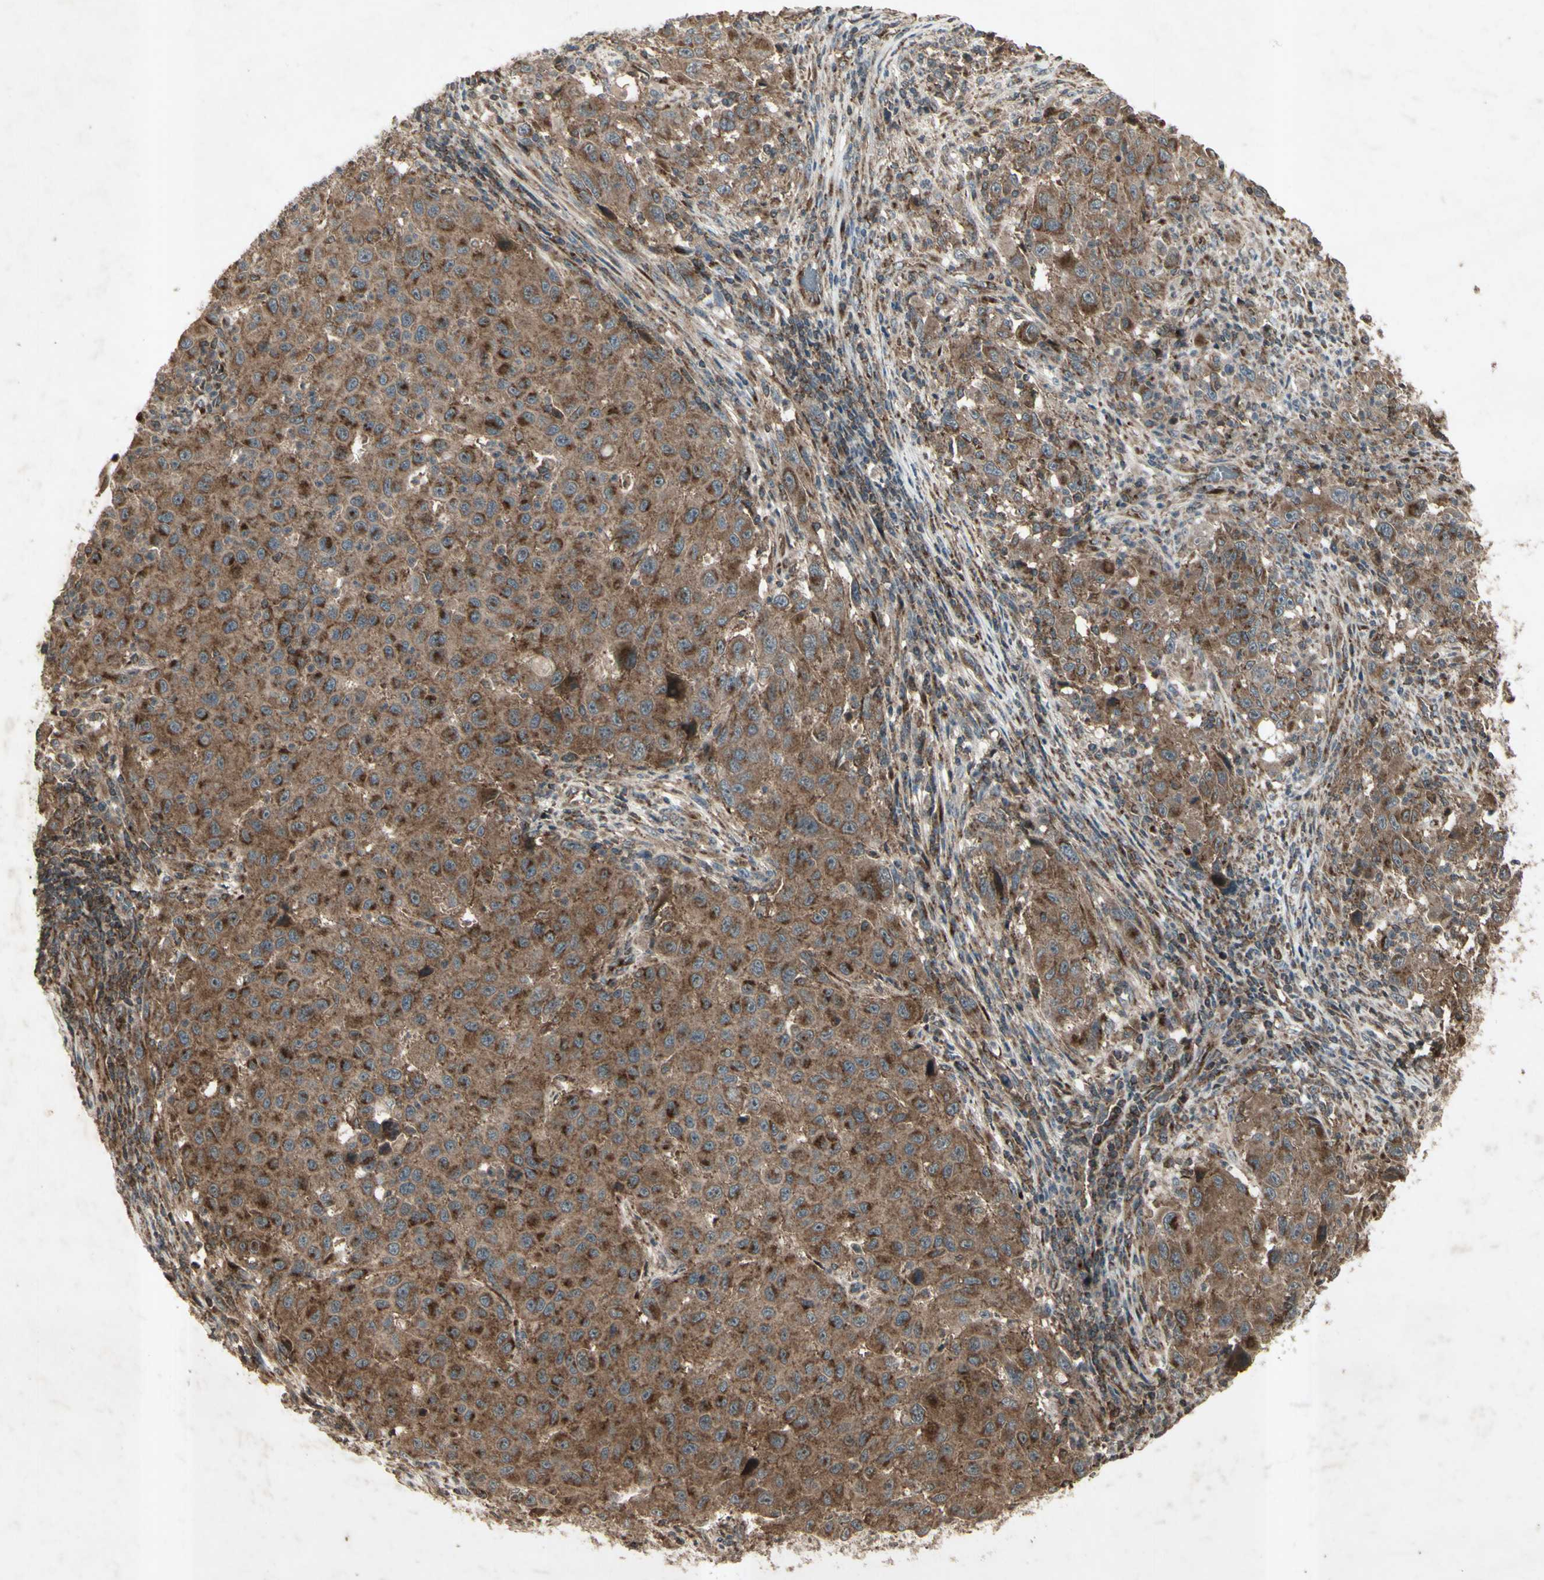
{"staining": {"intensity": "moderate", "quantity": ">75%", "location": "cytoplasmic/membranous"}, "tissue": "melanoma", "cell_type": "Tumor cells", "image_type": "cancer", "snomed": [{"axis": "morphology", "description": "Malignant melanoma, Metastatic site"}, {"axis": "topography", "description": "Lymph node"}], "caption": "Protein positivity by immunohistochemistry (IHC) exhibits moderate cytoplasmic/membranous staining in about >75% of tumor cells in malignant melanoma (metastatic site). (Brightfield microscopy of DAB IHC at high magnification).", "gene": "AP1G1", "patient": {"sex": "male", "age": 61}}